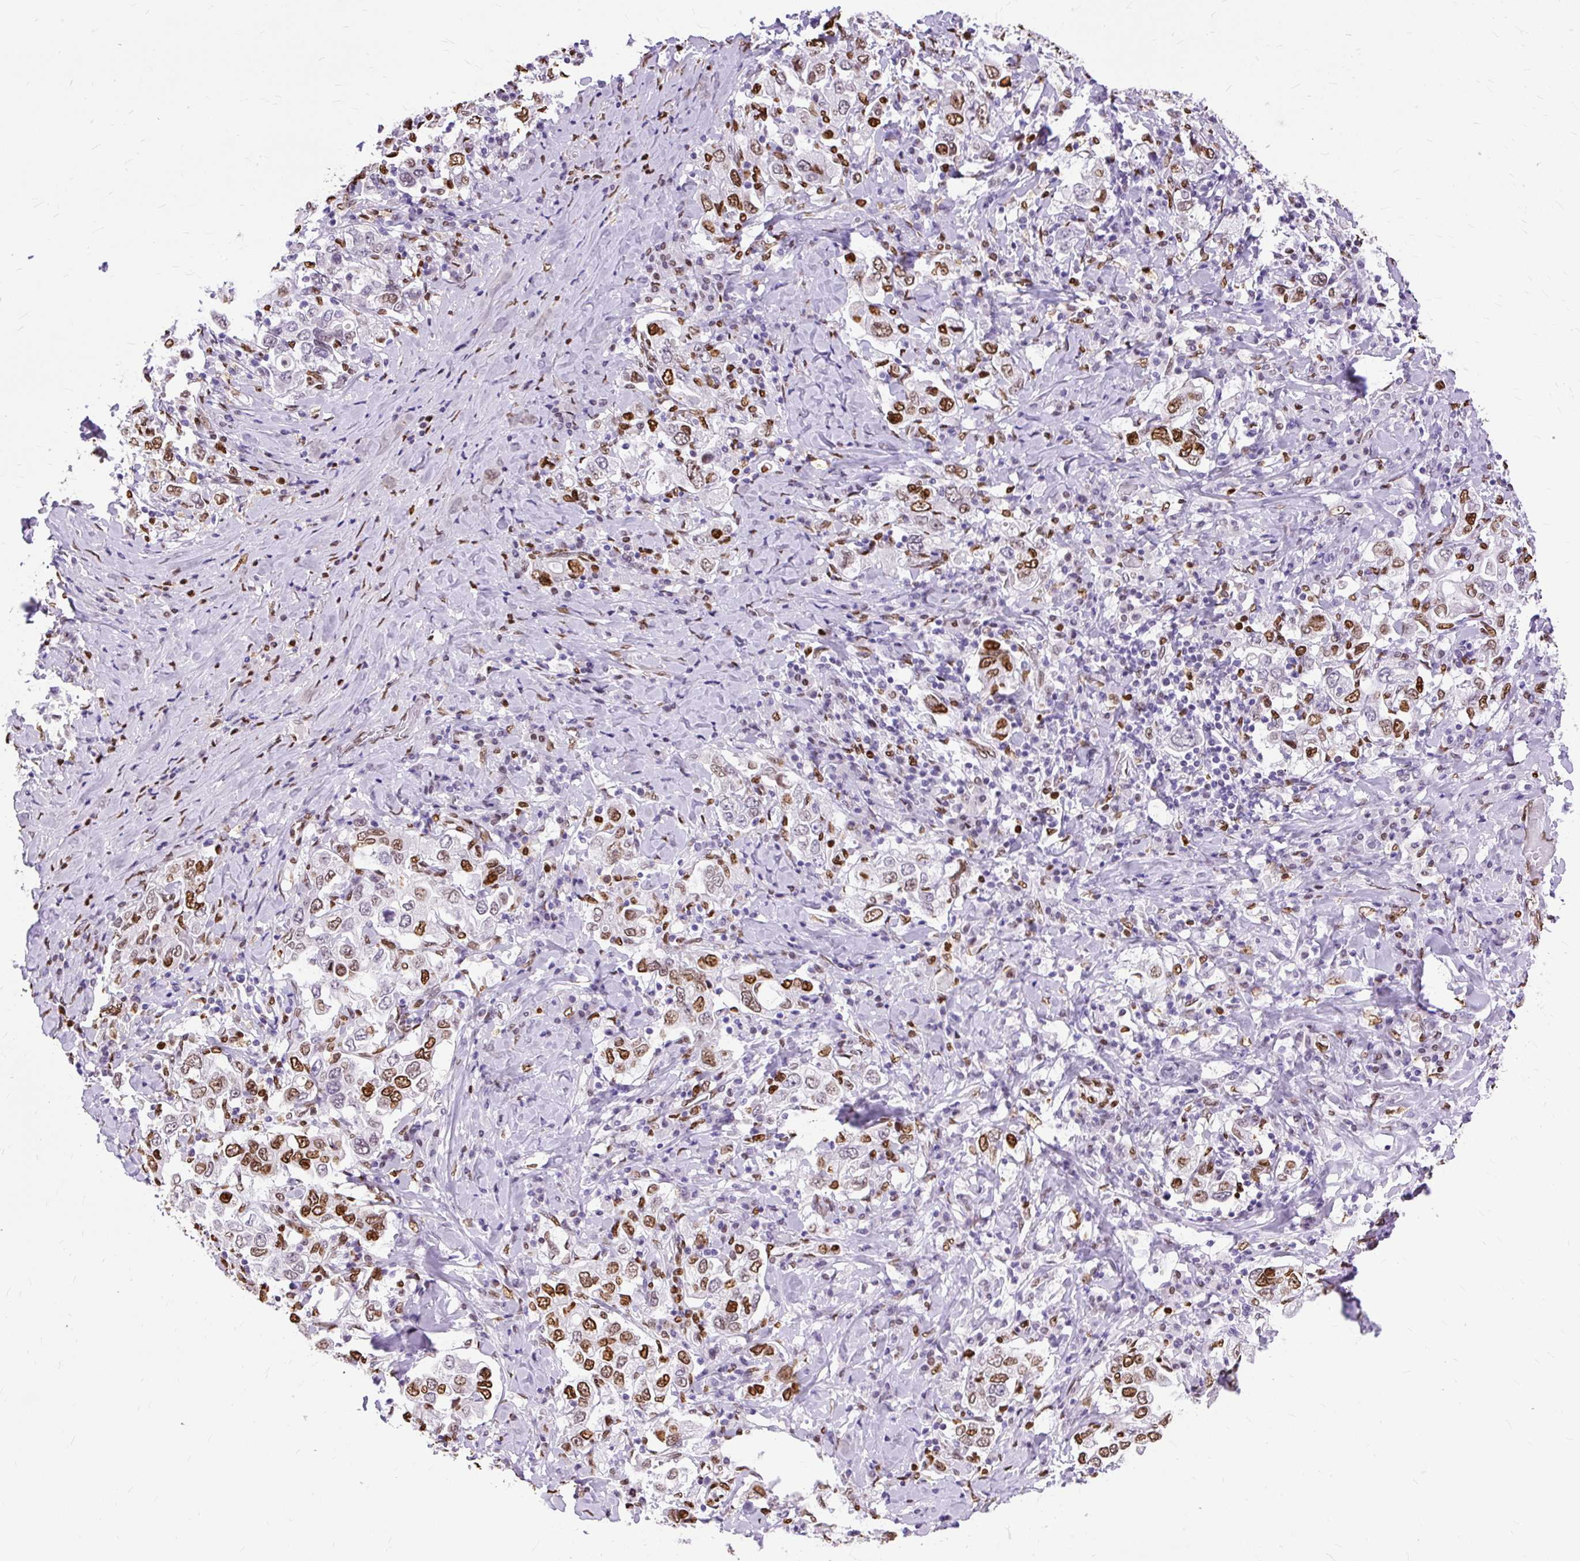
{"staining": {"intensity": "moderate", "quantity": ">75%", "location": "nuclear"}, "tissue": "stomach cancer", "cell_type": "Tumor cells", "image_type": "cancer", "snomed": [{"axis": "morphology", "description": "Adenocarcinoma, NOS"}, {"axis": "topography", "description": "Stomach, upper"}], "caption": "A high-resolution histopathology image shows IHC staining of stomach adenocarcinoma, which reveals moderate nuclear positivity in approximately >75% of tumor cells.", "gene": "TMEM184C", "patient": {"sex": "male", "age": 62}}